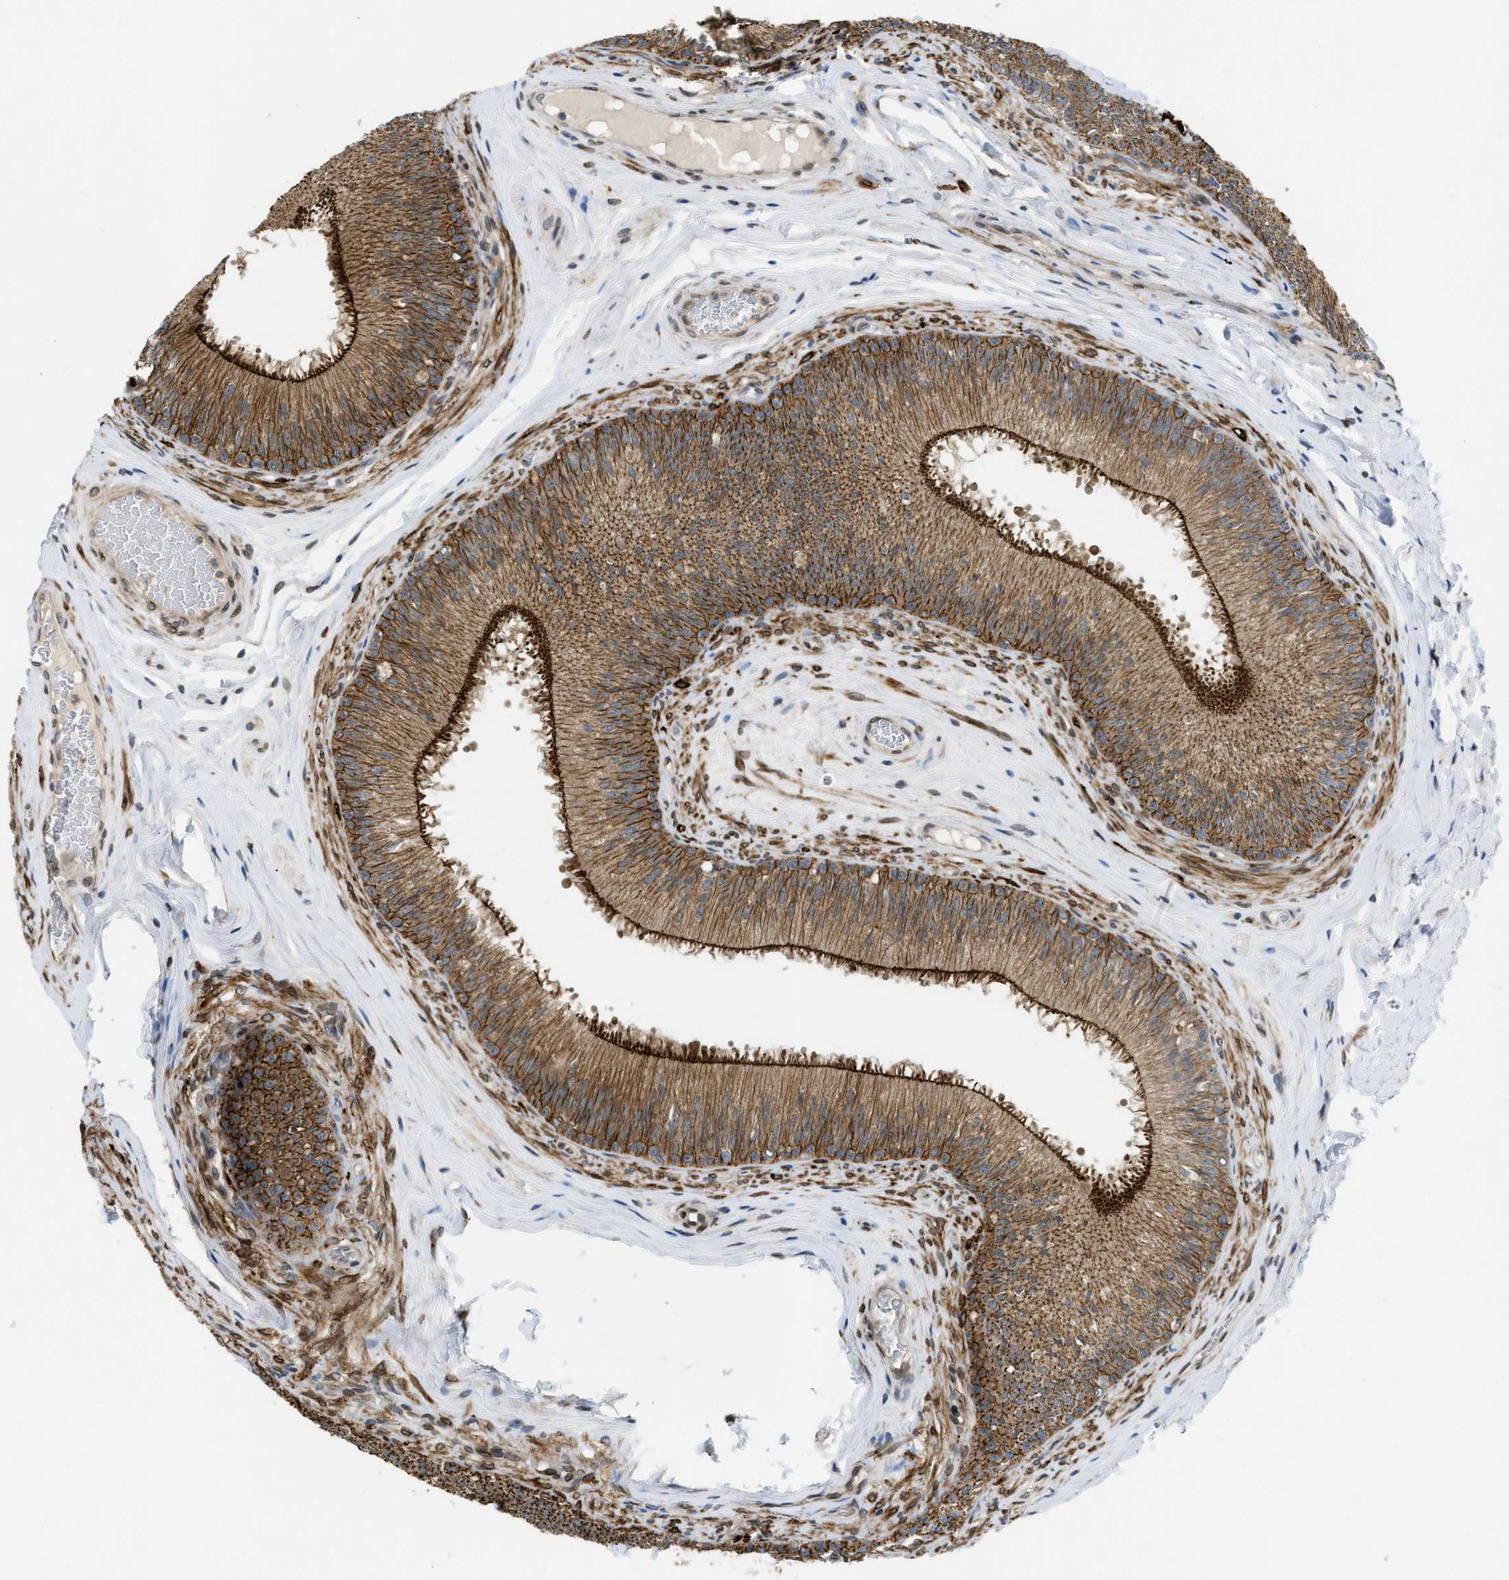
{"staining": {"intensity": "strong", "quantity": ">75%", "location": "cytoplasmic/membranous"}, "tissue": "epididymis", "cell_type": "Glandular cells", "image_type": "normal", "snomed": [{"axis": "morphology", "description": "Normal tissue, NOS"}, {"axis": "topography", "description": "Testis"}, {"axis": "topography", "description": "Epididymis"}], "caption": "A photomicrograph showing strong cytoplasmic/membranous expression in approximately >75% of glandular cells in benign epididymis, as visualized by brown immunohistochemical staining.", "gene": "EIF2AK3", "patient": {"sex": "male", "age": 36}}